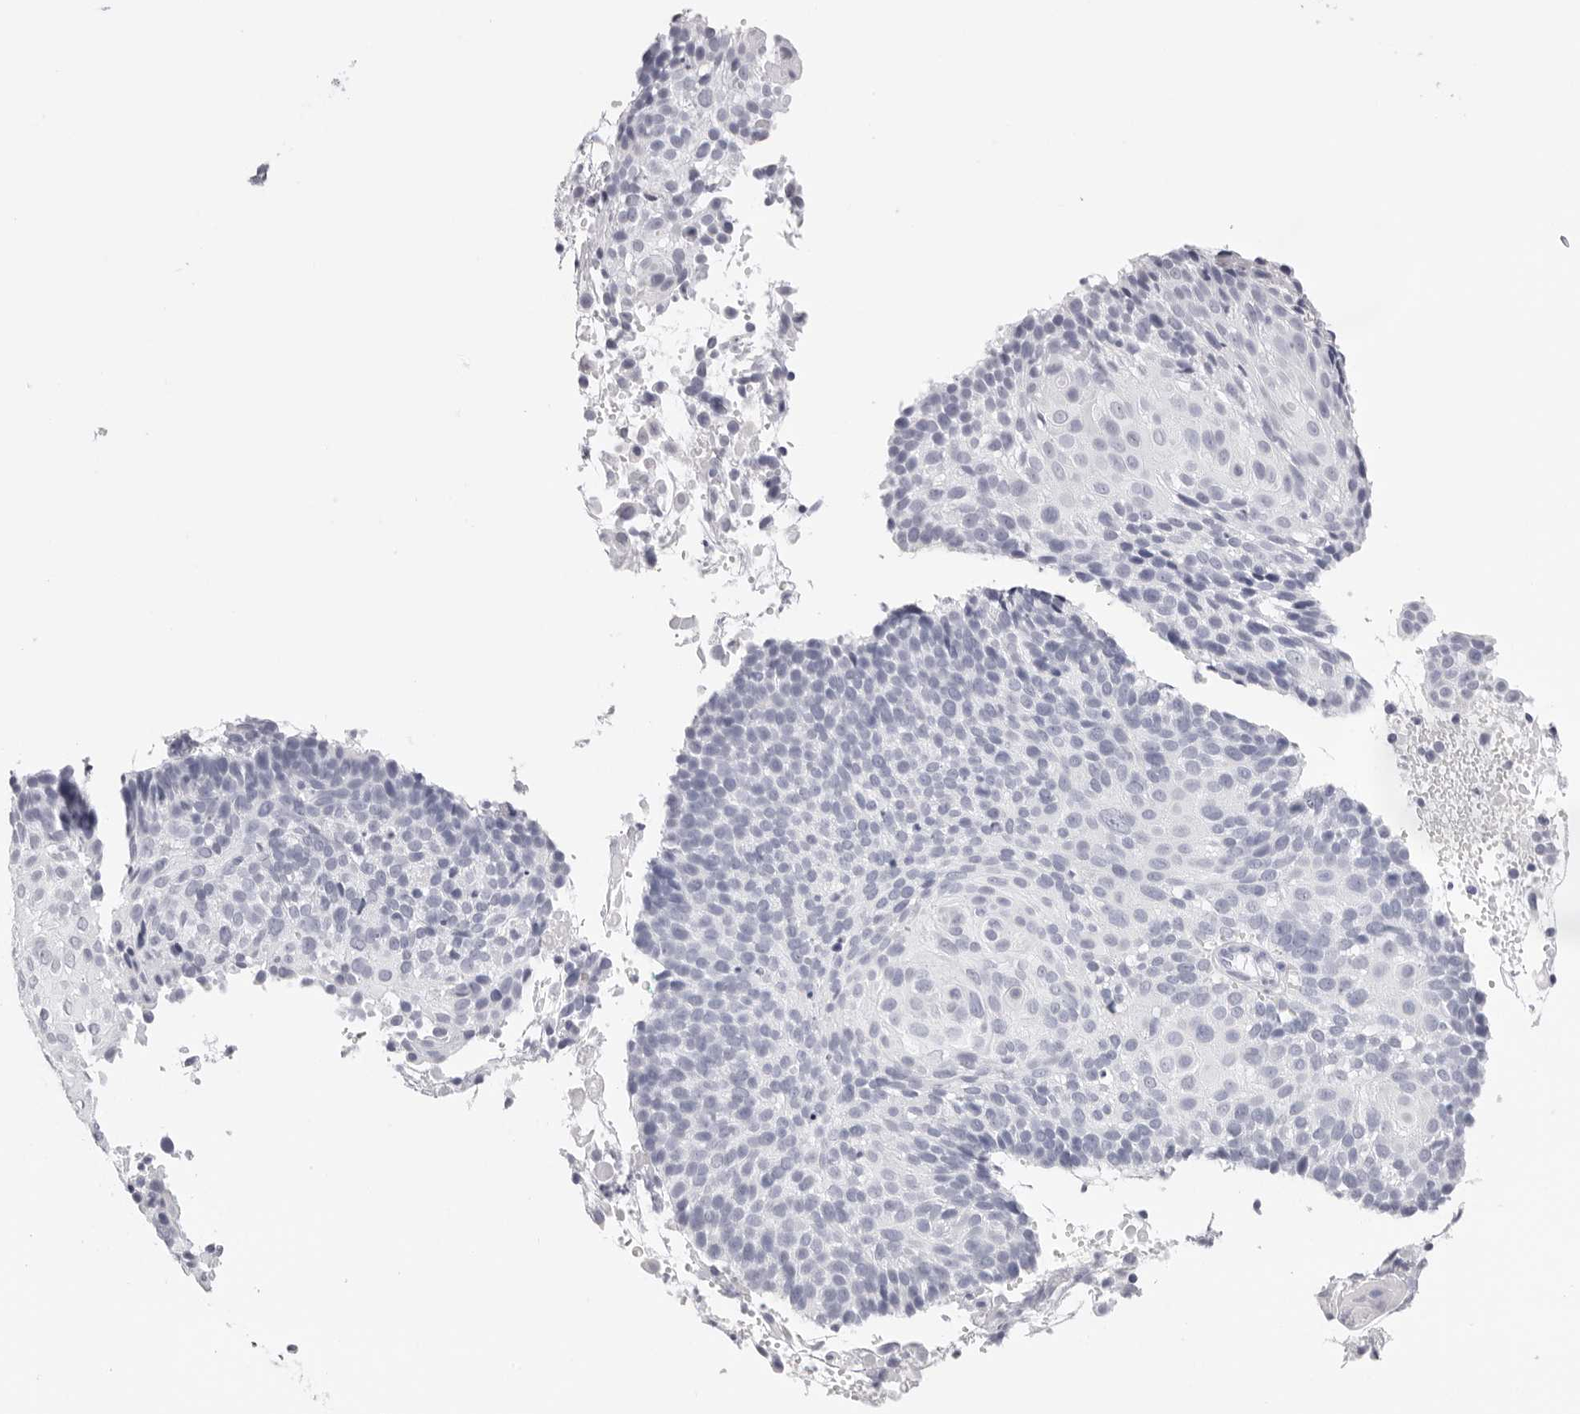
{"staining": {"intensity": "negative", "quantity": "none", "location": "none"}, "tissue": "cervical cancer", "cell_type": "Tumor cells", "image_type": "cancer", "snomed": [{"axis": "morphology", "description": "Squamous cell carcinoma, NOS"}, {"axis": "topography", "description": "Cervix"}], "caption": "Histopathology image shows no significant protein positivity in tumor cells of cervical cancer (squamous cell carcinoma).", "gene": "CST5", "patient": {"sex": "female", "age": 74}}